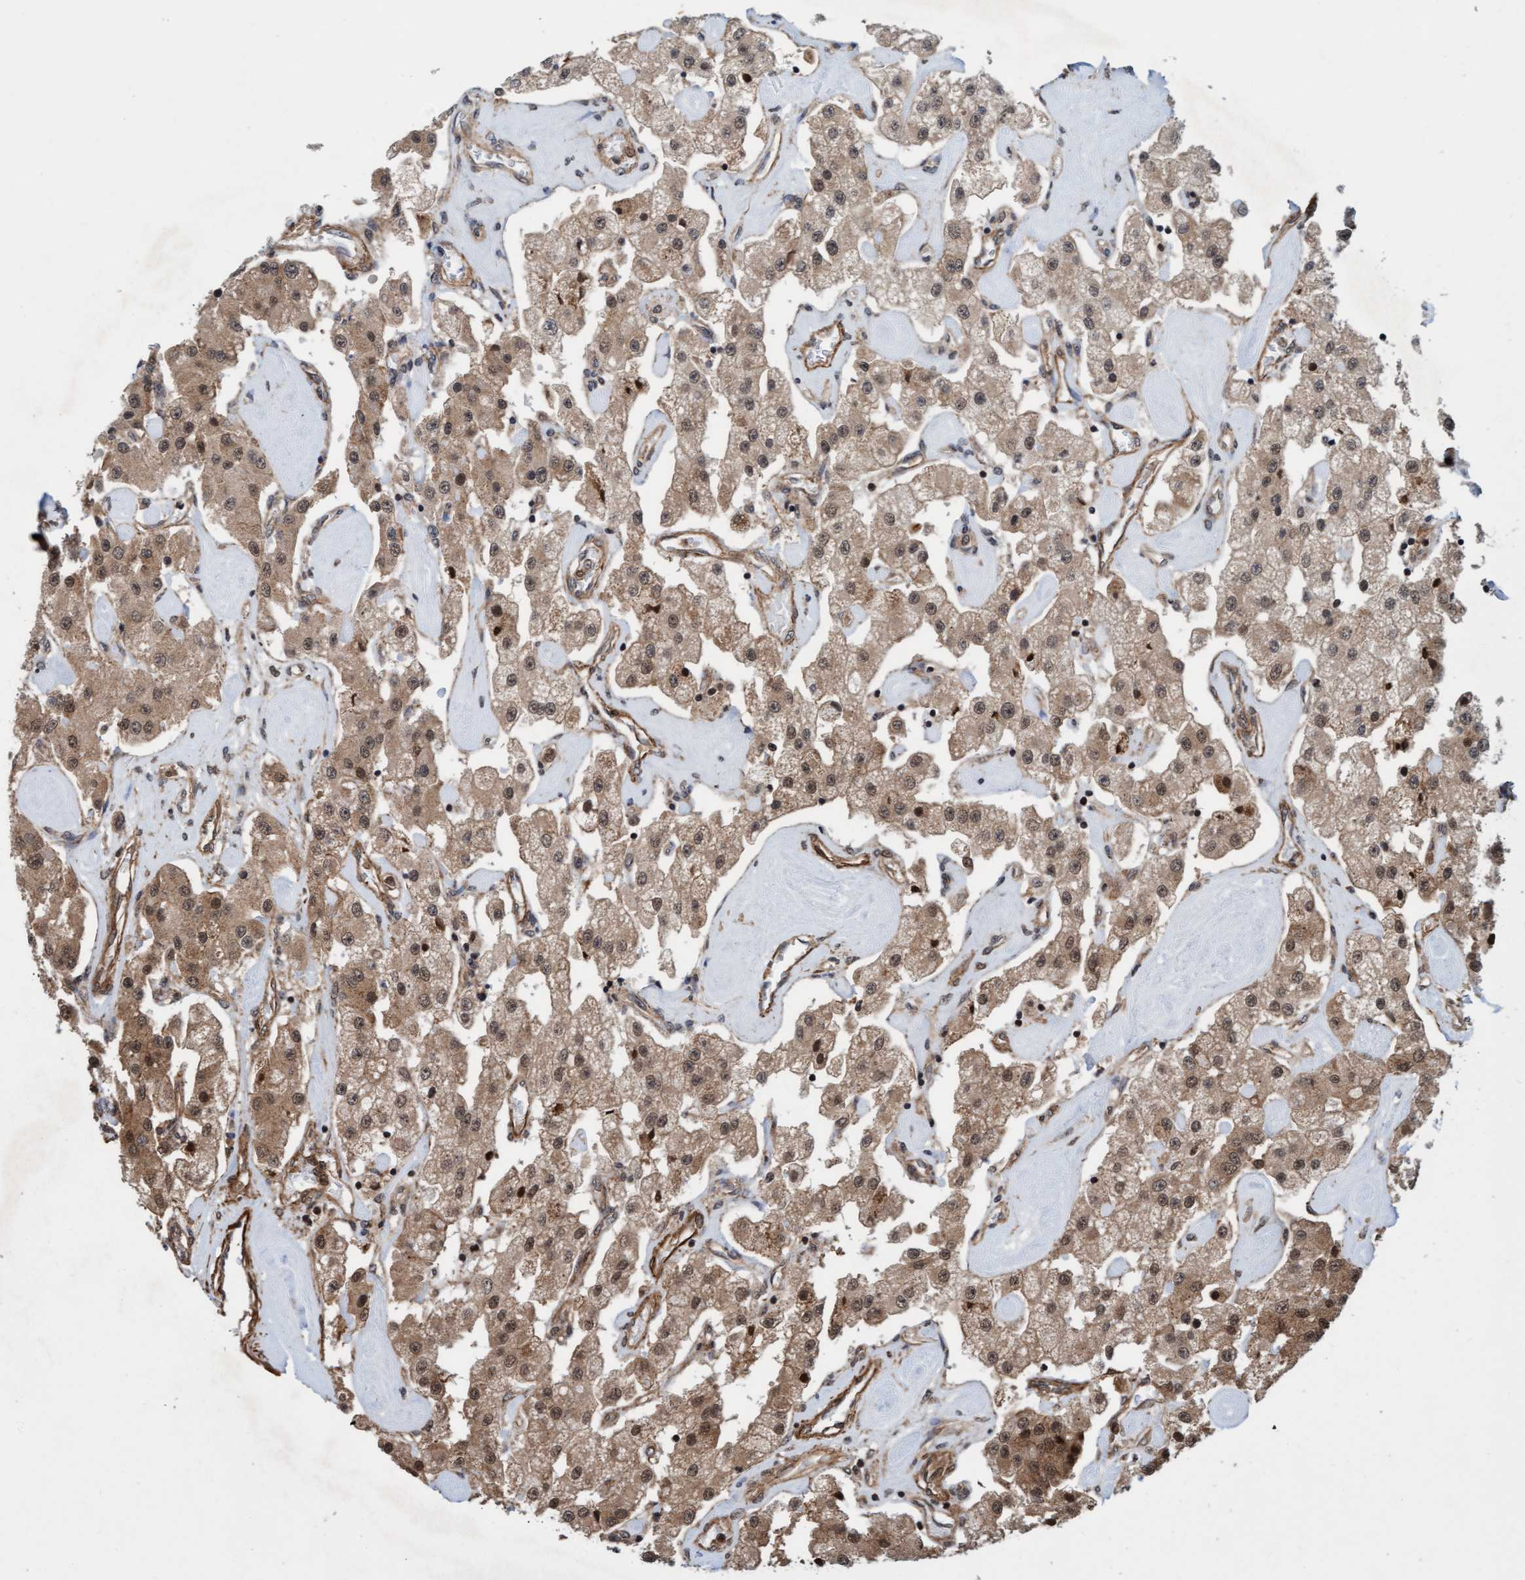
{"staining": {"intensity": "moderate", "quantity": ">75%", "location": "cytoplasmic/membranous"}, "tissue": "carcinoid", "cell_type": "Tumor cells", "image_type": "cancer", "snomed": [{"axis": "morphology", "description": "Carcinoid, malignant, NOS"}, {"axis": "topography", "description": "Pancreas"}], "caption": "DAB immunohistochemical staining of carcinoid reveals moderate cytoplasmic/membranous protein expression in about >75% of tumor cells.", "gene": "STXBP4", "patient": {"sex": "male", "age": 41}}